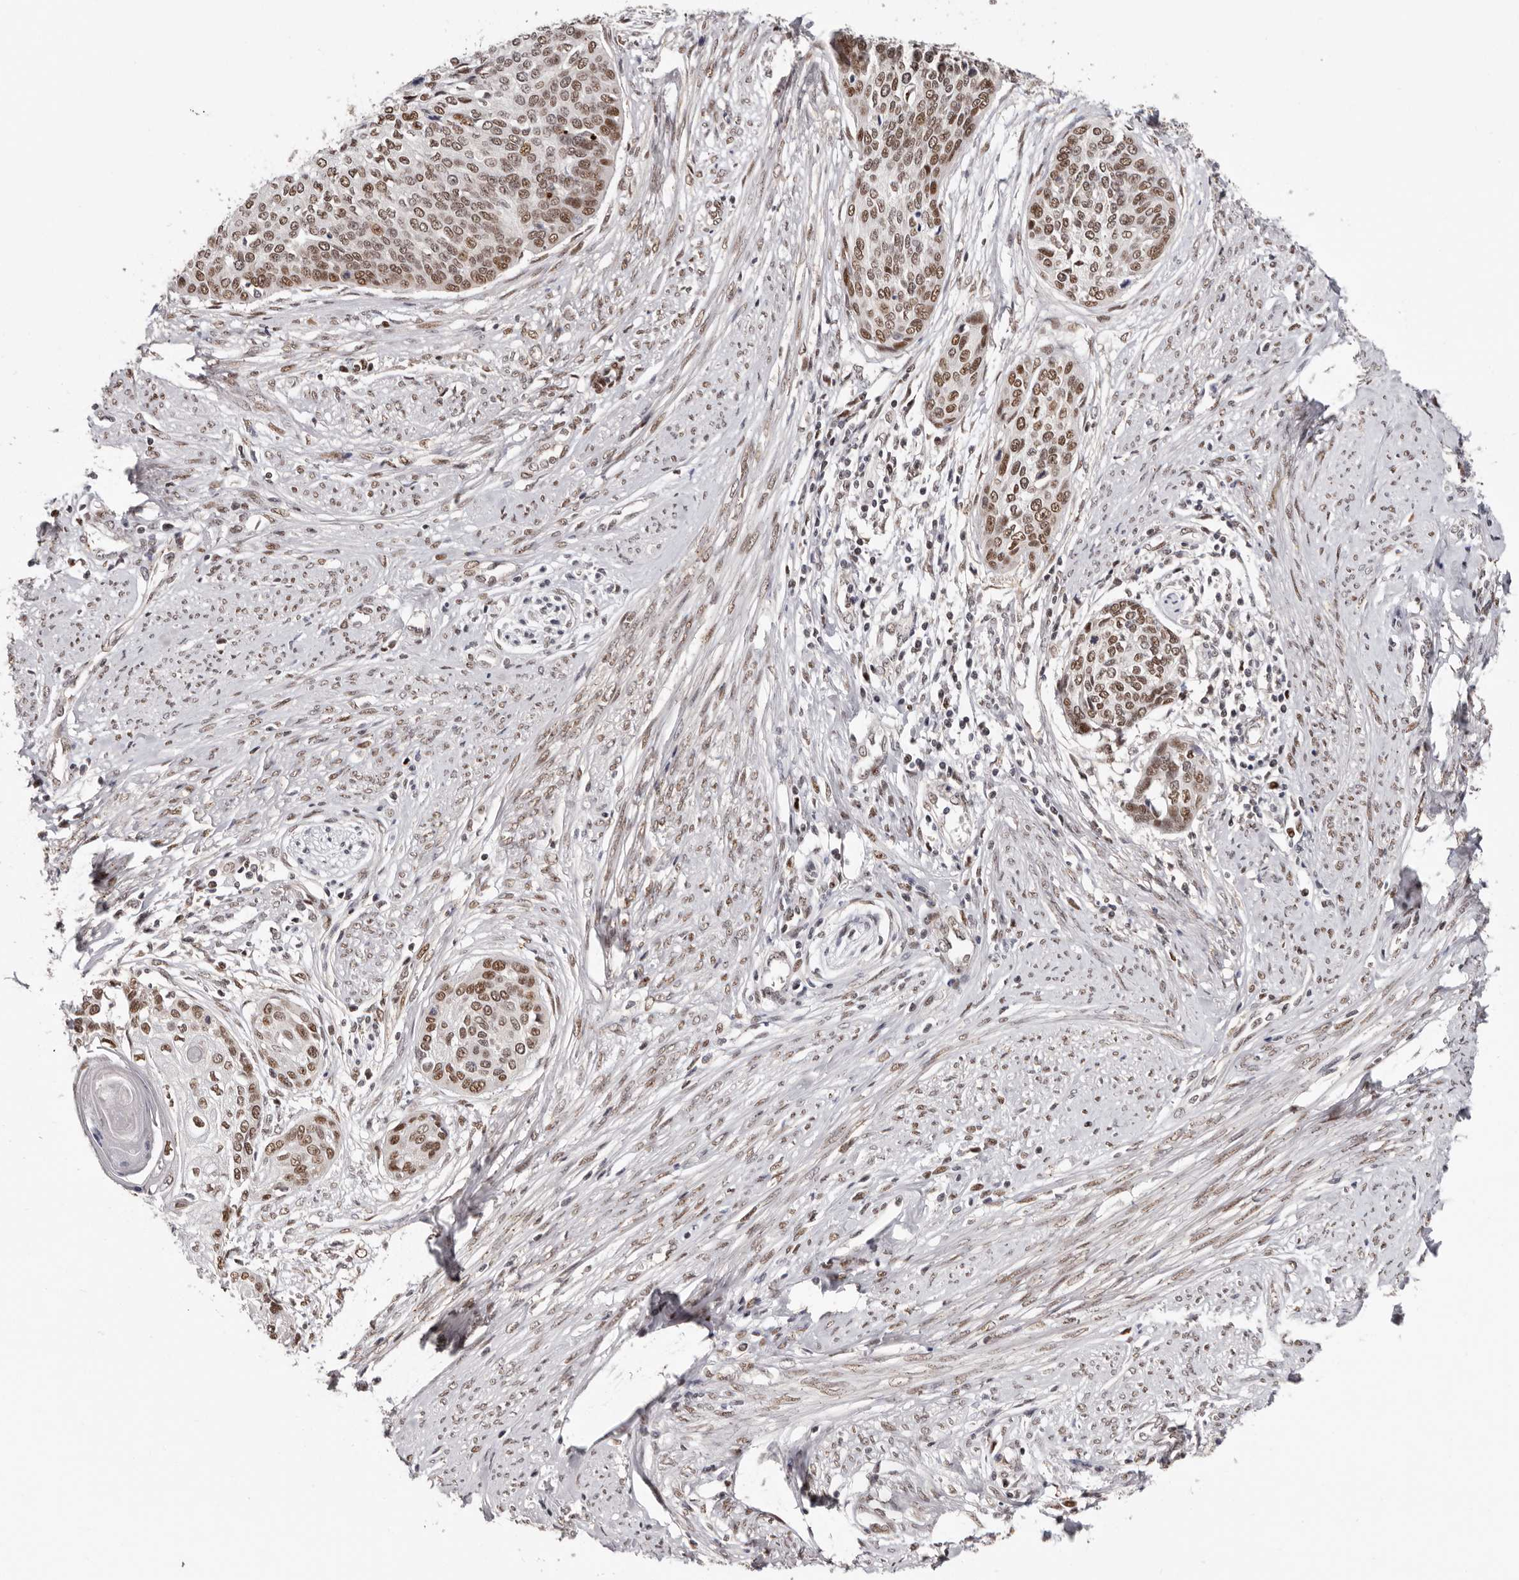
{"staining": {"intensity": "moderate", "quantity": ">75%", "location": "nuclear"}, "tissue": "cervical cancer", "cell_type": "Tumor cells", "image_type": "cancer", "snomed": [{"axis": "morphology", "description": "Squamous cell carcinoma, NOS"}, {"axis": "topography", "description": "Cervix"}], "caption": "A brown stain highlights moderate nuclear positivity of a protein in cervical cancer (squamous cell carcinoma) tumor cells. (DAB (3,3'-diaminobenzidine) = brown stain, brightfield microscopy at high magnification).", "gene": "SMAD7", "patient": {"sex": "female", "age": 37}}